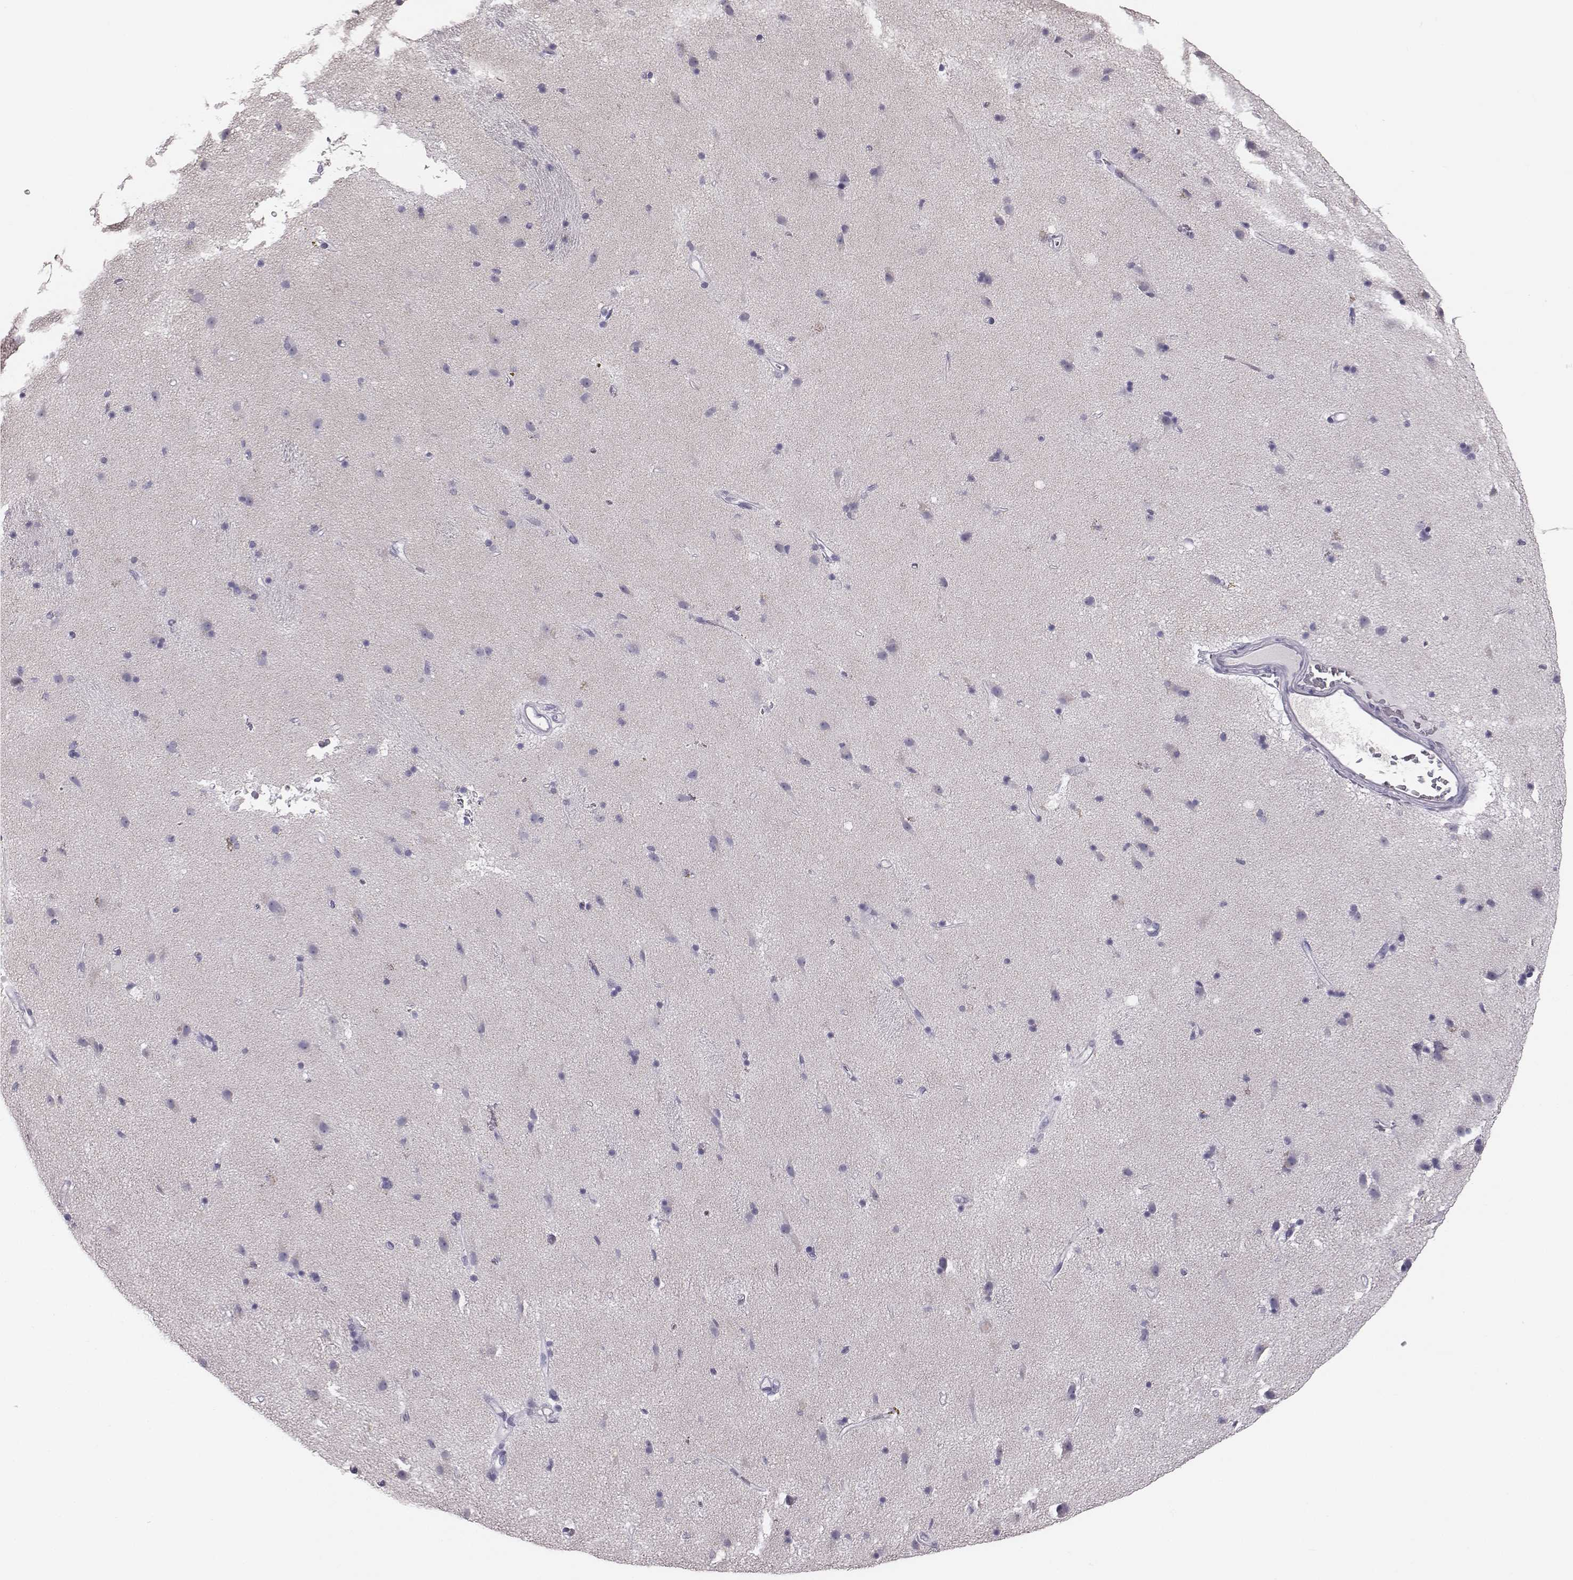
{"staining": {"intensity": "negative", "quantity": "none", "location": "none"}, "tissue": "caudate", "cell_type": "Glial cells", "image_type": "normal", "snomed": [{"axis": "morphology", "description": "Normal tissue, NOS"}, {"axis": "topography", "description": "Lateral ventricle wall"}], "caption": "Protein analysis of benign caudate shows no significant expression in glial cells. (Immunohistochemistry, brightfield microscopy, high magnification).", "gene": "CSH1", "patient": {"sex": "female", "age": 71}}